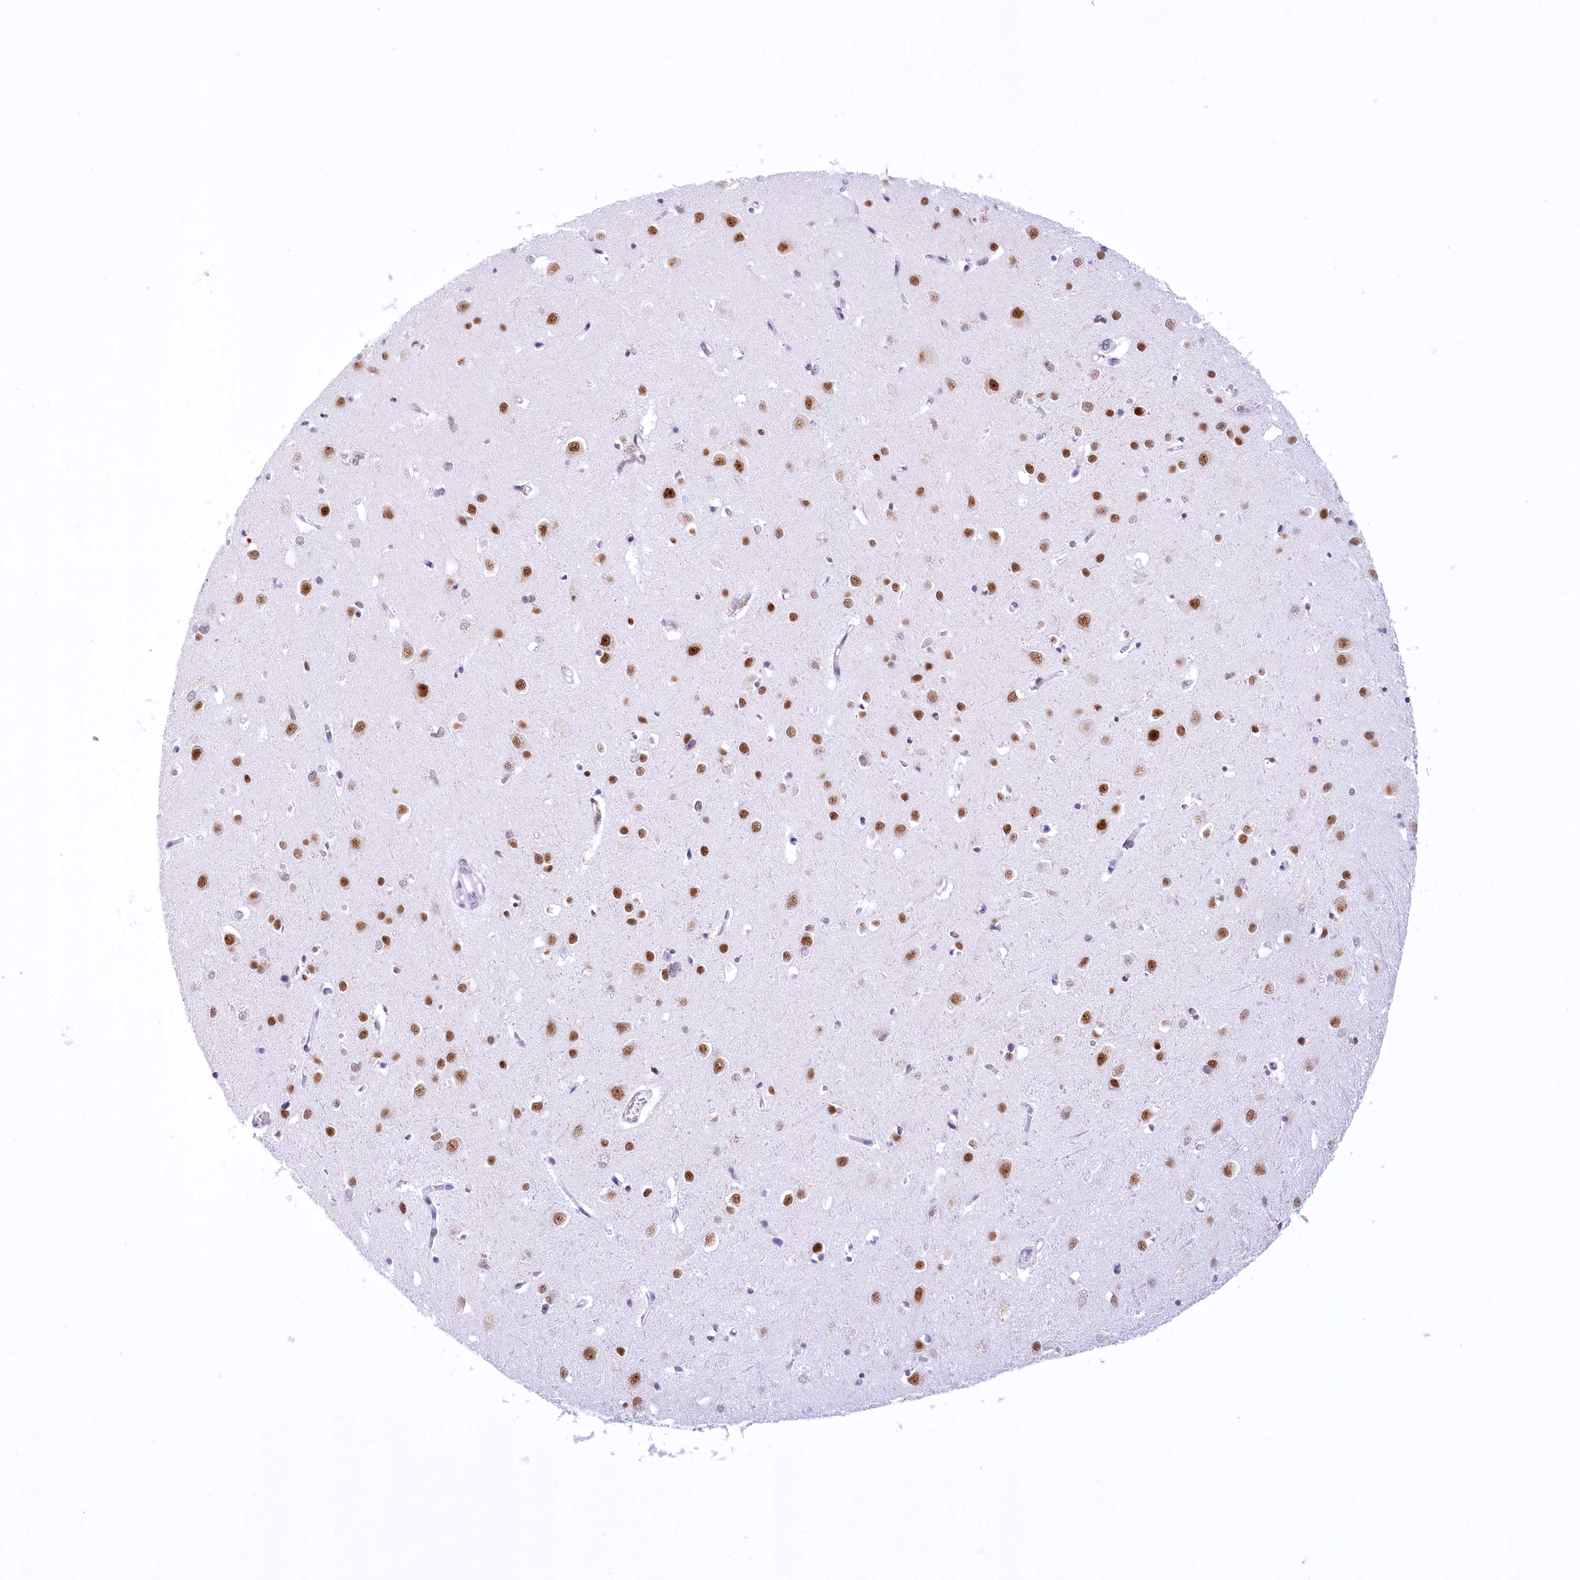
{"staining": {"intensity": "weak", "quantity": "25%-75%", "location": "nuclear"}, "tissue": "cerebral cortex", "cell_type": "Endothelial cells", "image_type": "normal", "snomed": [{"axis": "morphology", "description": "Normal tissue, NOS"}, {"axis": "topography", "description": "Cerebral cortex"}], "caption": "This image exhibits immunohistochemistry (IHC) staining of benign cerebral cortex, with low weak nuclear staining in approximately 25%-75% of endothelial cells.", "gene": "HNRNPA0", "patient": {"sex": "female", "age": 64}}